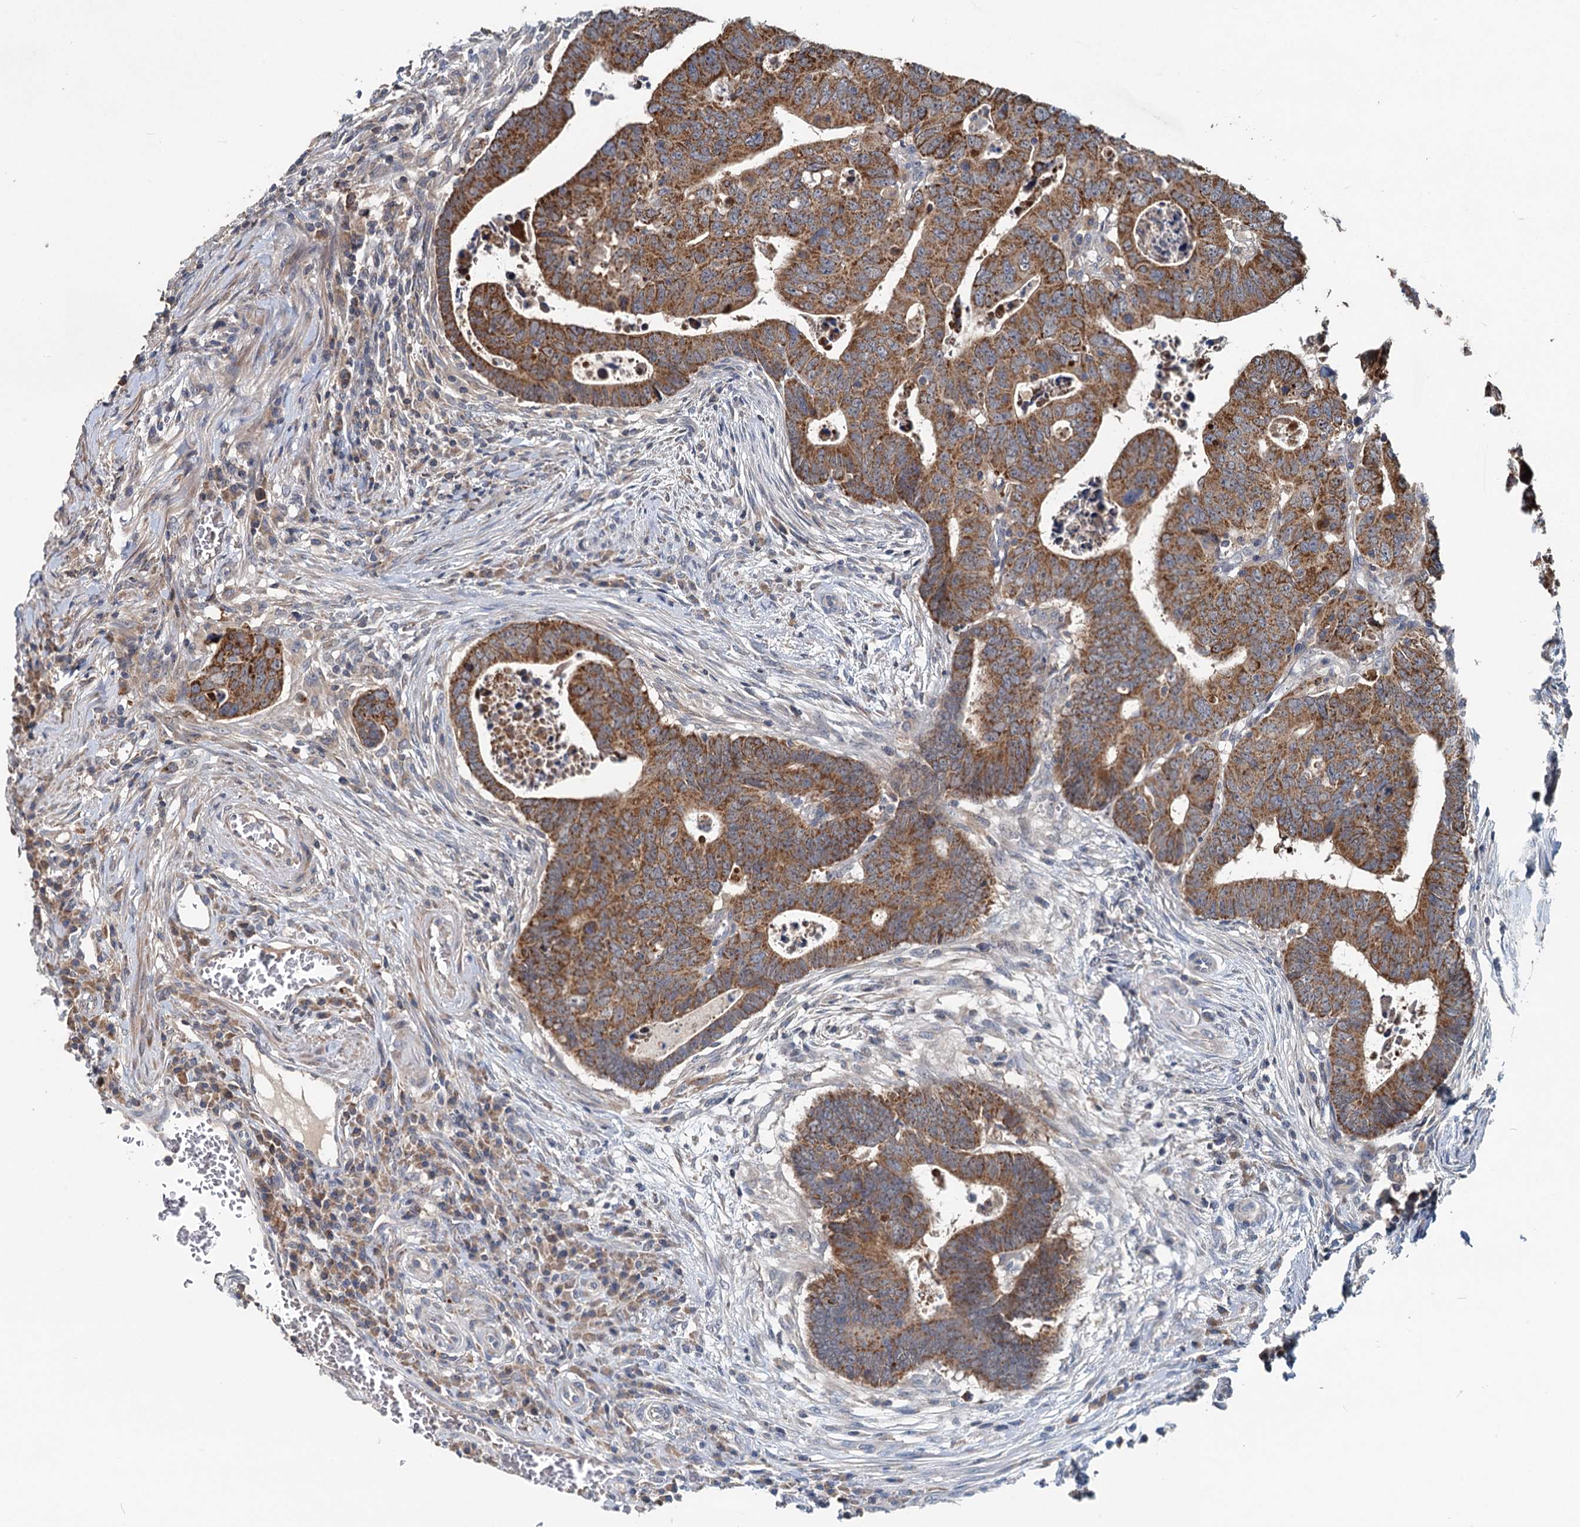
{"staining": {"intensity": "moderate", "quantity": ">75%", "location": "cytoplasmic/membranous"}, "tissue": "colorectal cancer", "cell_type": "Tumor cells", "image_type": "cancer", "snomed": [{"axis": "morphology", "description": "Normal tissue, NOS"}, {"axis": "morphology", "description": "Adenocarcinoma, NOS"}, {"axis": "topography", "description": "Rectum"}], "caption": "High-magnification brightfield microscopy of colorectal cancer (adenocarcinoma) stained with DAB (3,3'-diaminobenzidine) (brown) and counterstained with hematoxylin (blue). tumor cells exhibit moderate cytoplasmic/membranous expression is identified in approximately>75% of cells.", "gene": "OTUB1", "patient": {"sex": "female", "age": 65}}